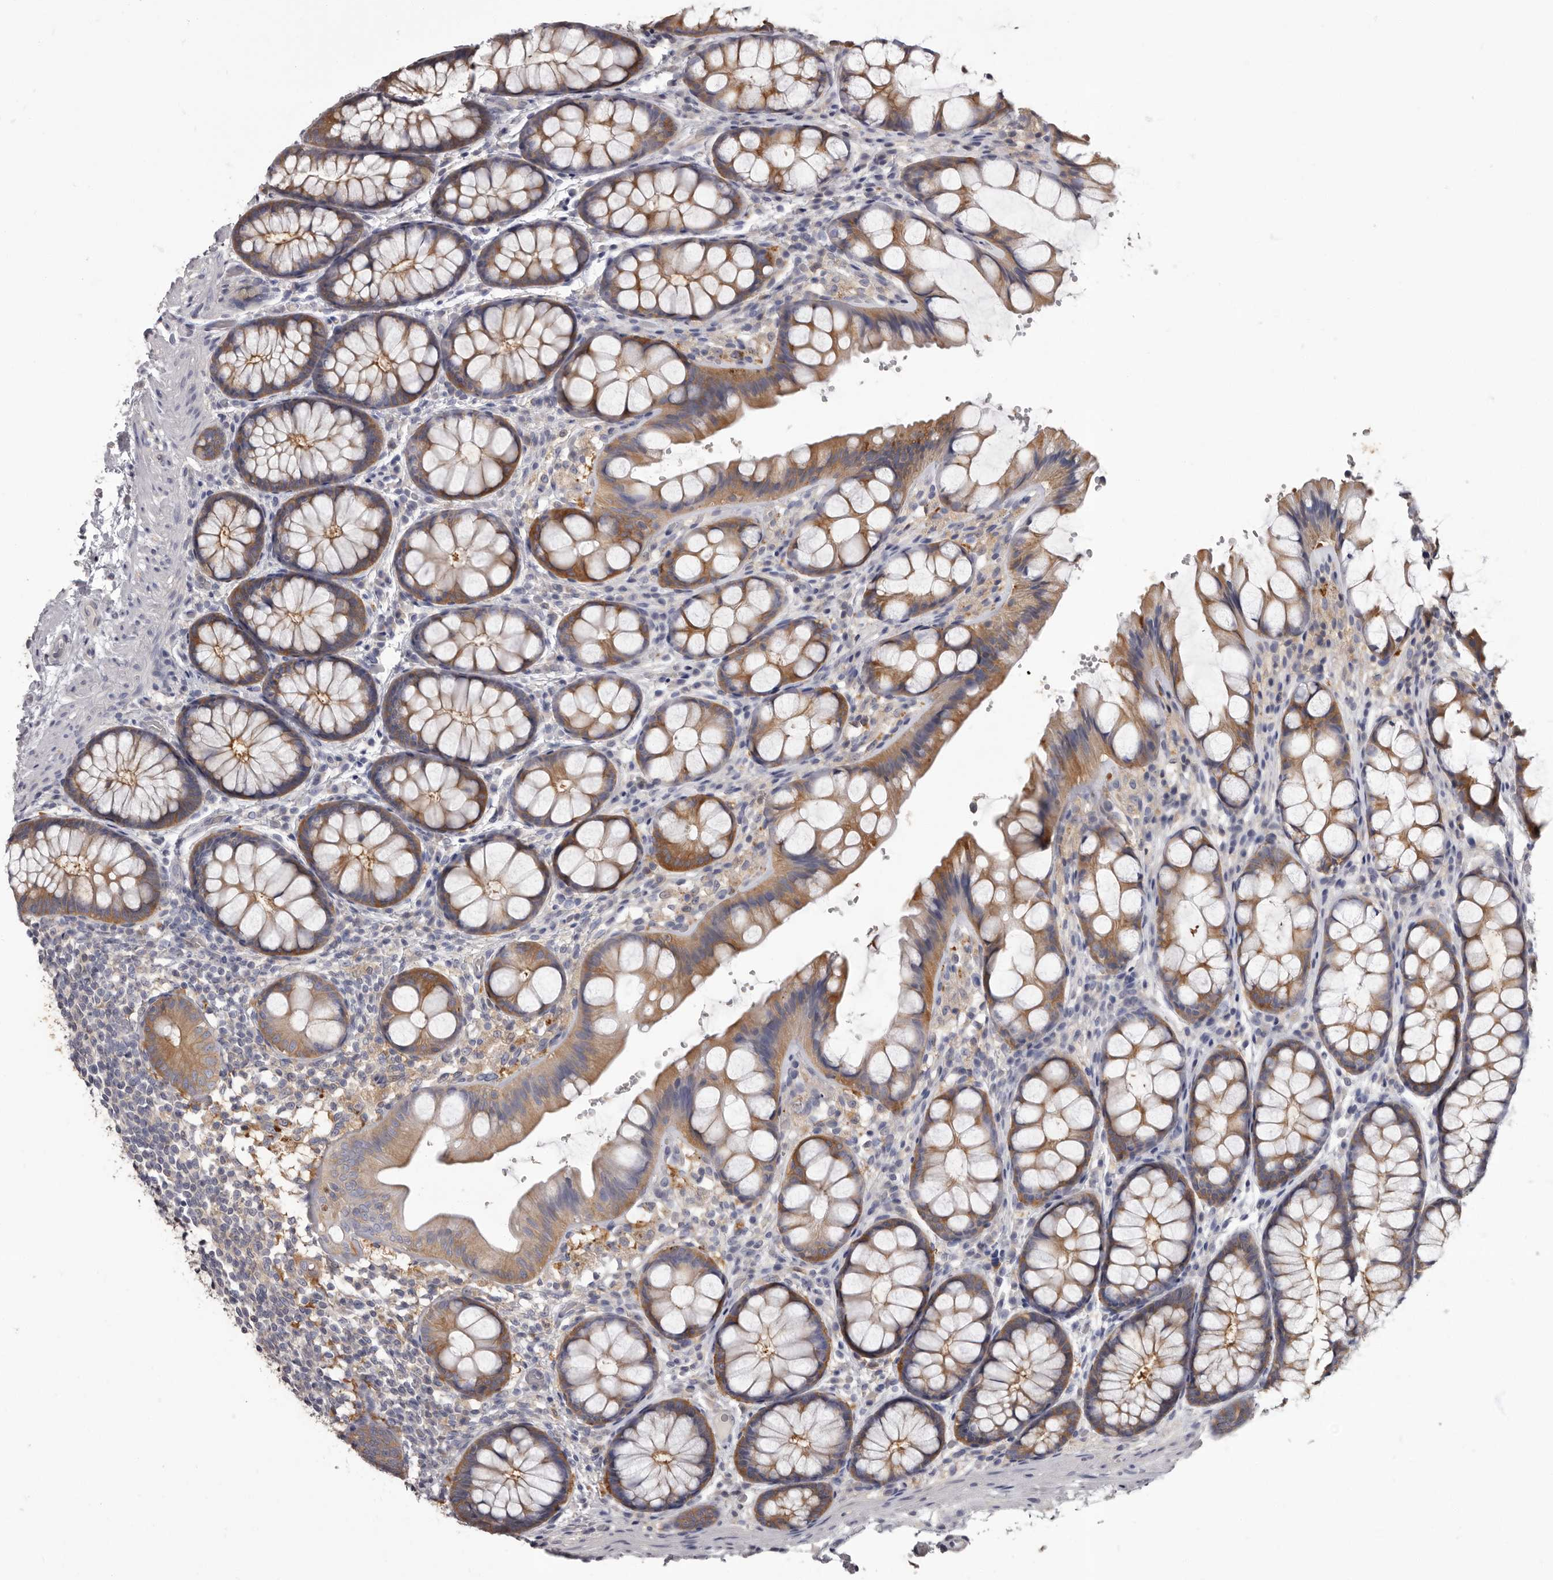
{"staining": {"intensity": "negative", "quantity": "none", "location": "none"}, "tissue": "colon", "cell_type": "Endothelial cells", "image_type": "normal", "snomed": [{"axis": "morphology", "description": "Normal tissue, NOS"}, {"axis": "topography", "description": "Colon"}], "caption": "This is a photomicrograph of IHC staining of normal colon, which shows no staining in endothelial cells. (DAB IHC with hematoxylin counter stain).", "gene": "APEH", "patient": {"sex": "male", "age": 47}}